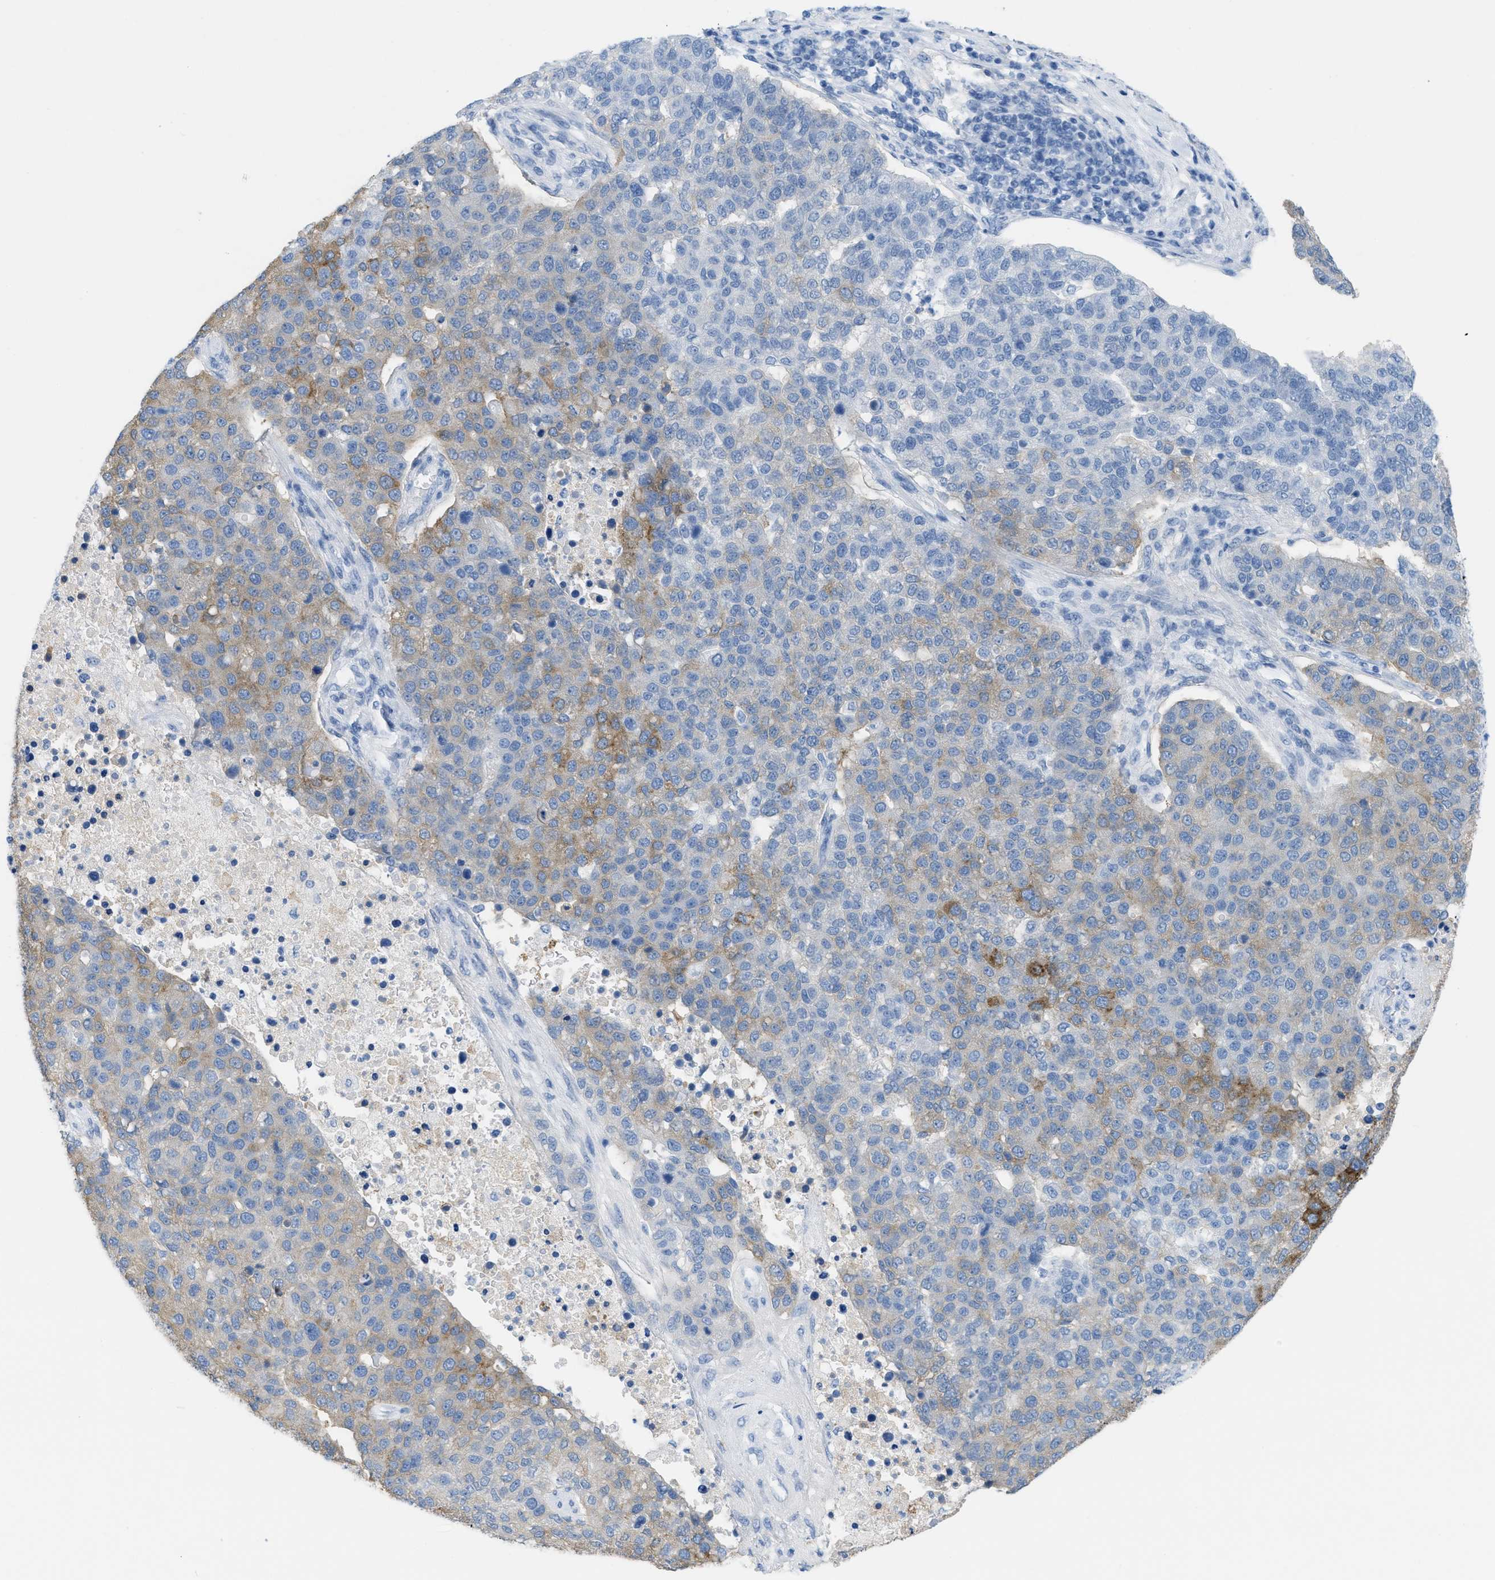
{"staining": {"intensity": "moderate", "quantity": "<25%", "location": "cytoplasmic/membranous"}, "tissue": "pancreatic cancer", "cell_type": "Tumor cells", "image_type": "cancer", "snomed": [{"axis": "morphology", "description": "Adenocarcinoma, NOS"}, {"axis": "topography", "description": "Pancreas"}], "caption": "An image showing moderate cytoplasmic/membranous positivity in approximately <25% of tumor cells in pancreatic adenocarcinoma, as visualized by brown immunohistochemical staining.", "gene": "ASGR1", "patient": {"sex": "female", "age": 61}}